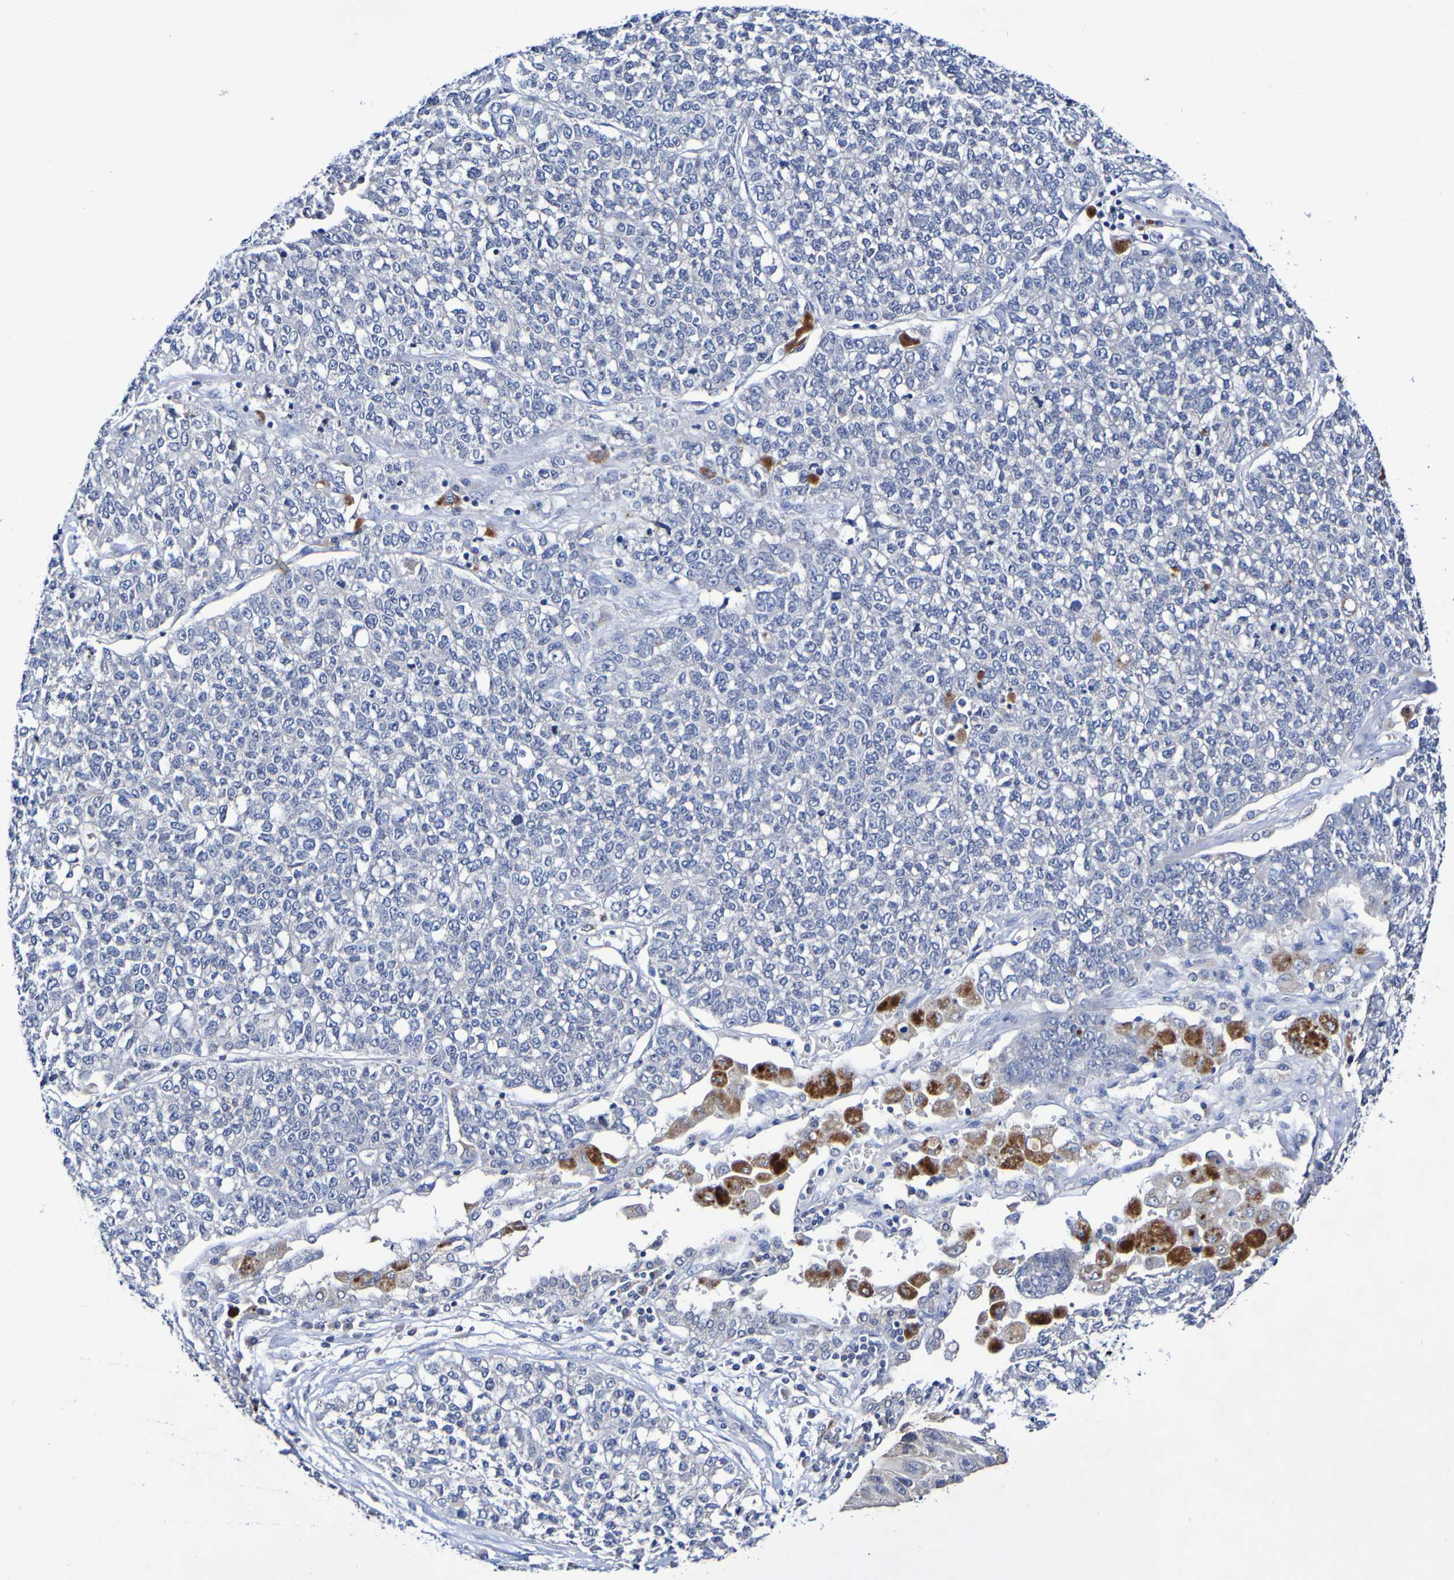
{"staining": {"intensity": "negative", "quantity": "none", "location": "none"}, "tissue": "lung cancer", "cell_type": "Tumor cells", "image_type": "cancer", "snomed": [{"axis": "morphology", "description": "Adenocarcinoma, NOS"}, {"axis": "topography", "description": "Lung"}], "caption": "High magnification brightfield microscopy of lung adenocarcinoma stained with DAB (3,3'-diaminobenzidine) (brown) and counterstained with hematoxylin (blue): tumor cells show no significant staining.", "gene": "PTP4A2", "patient": {"sex": "male", "age": 49}}